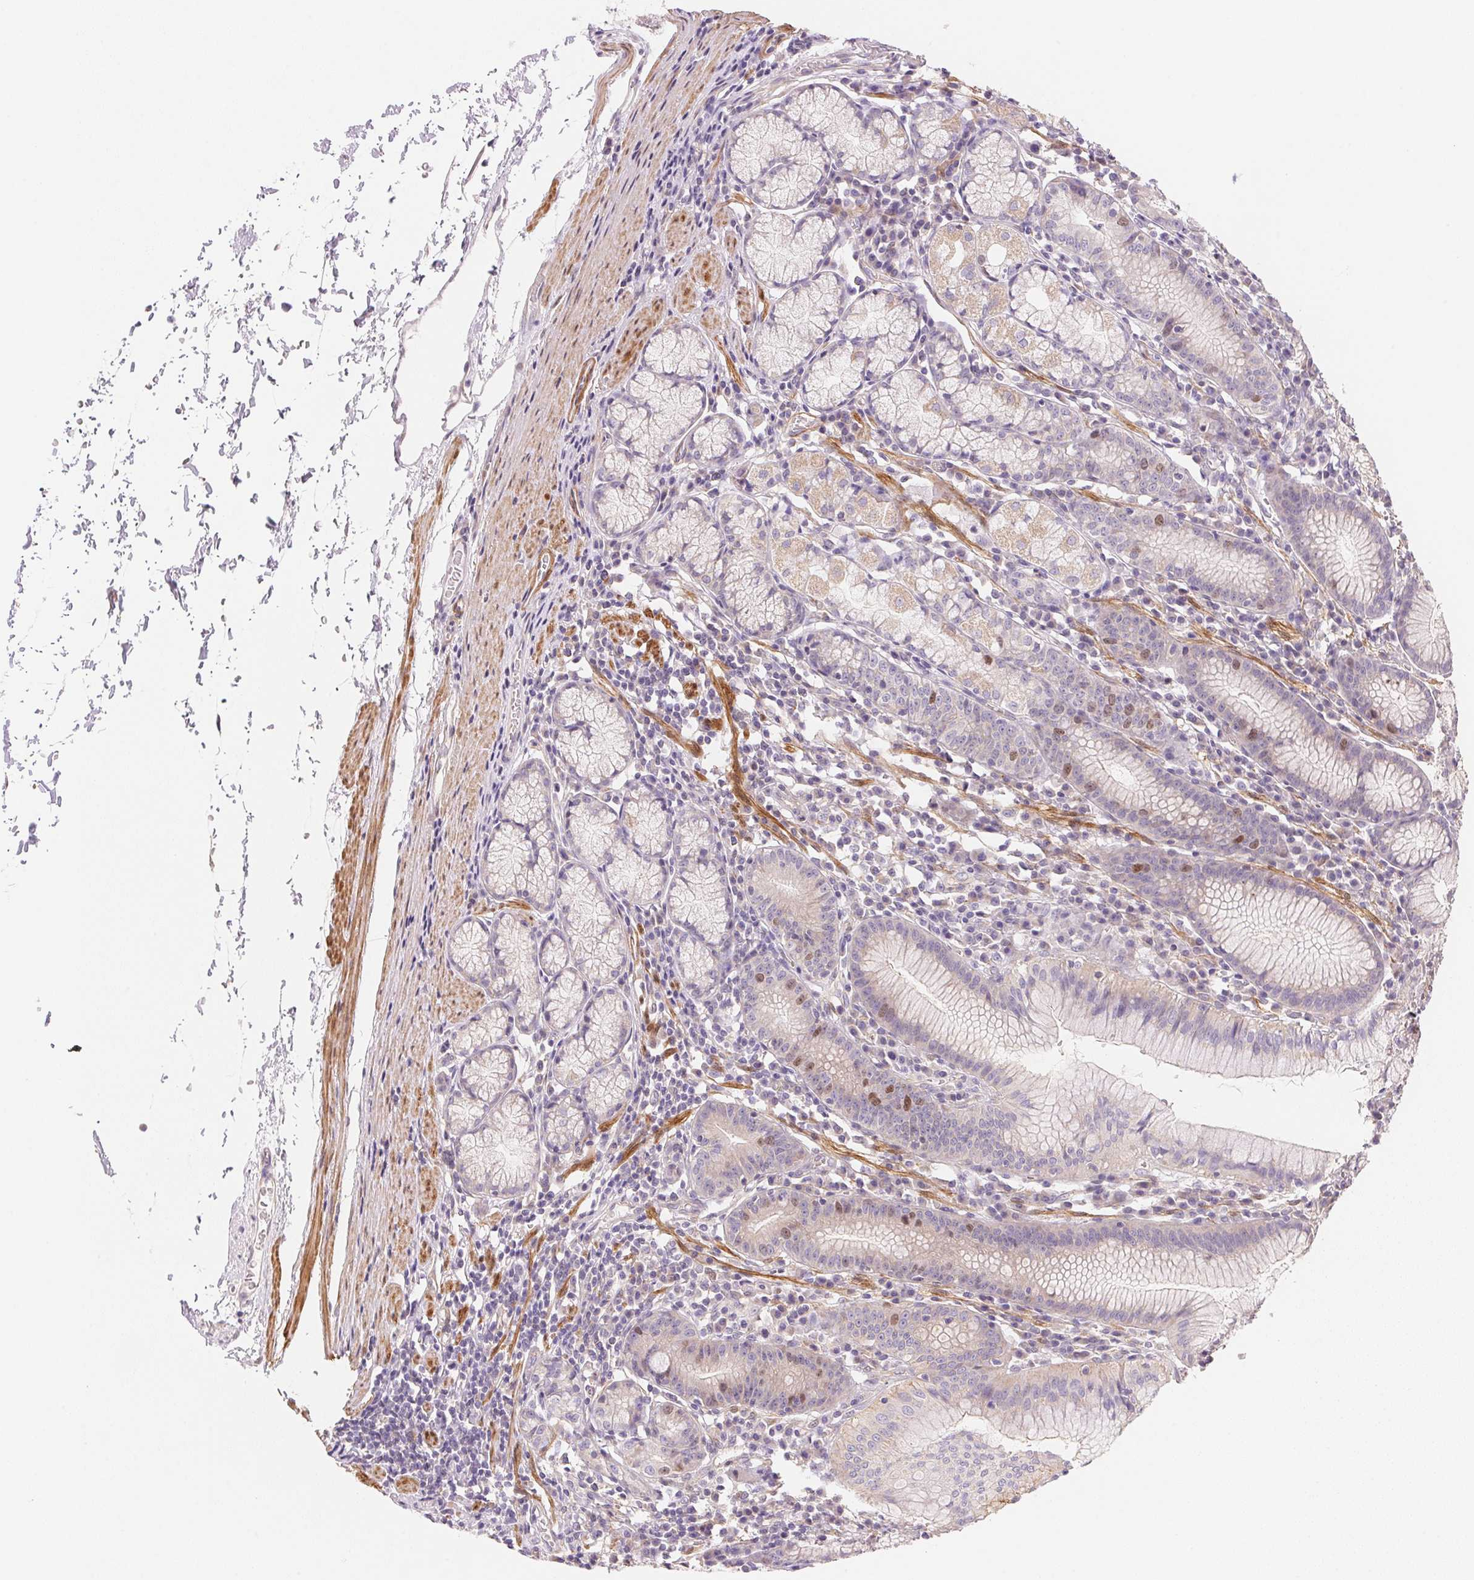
{"staining": {"intensity": "weak", "quantity": "<25%", "location": "cytoplasmic/membranous,nuclear"}, "tissue": "stomach", "cell_type": "Glandular cells", "image_type": "normal", "snomed": [{"axis": "morphology", "description": "Normal tissue, NOS"}, {"axis": "topography", "description": "Stomach"}], "caption": "DAB (3,3'-diaminobenzidine) immunohistochemical staining of benign stomach shows no significant expression in glandular cells. (Brightfield microscopy of DAB immunohistochemistry at high magnification).", "gene": "SMTN", "patient": {"sex": "male", "age": 55}}